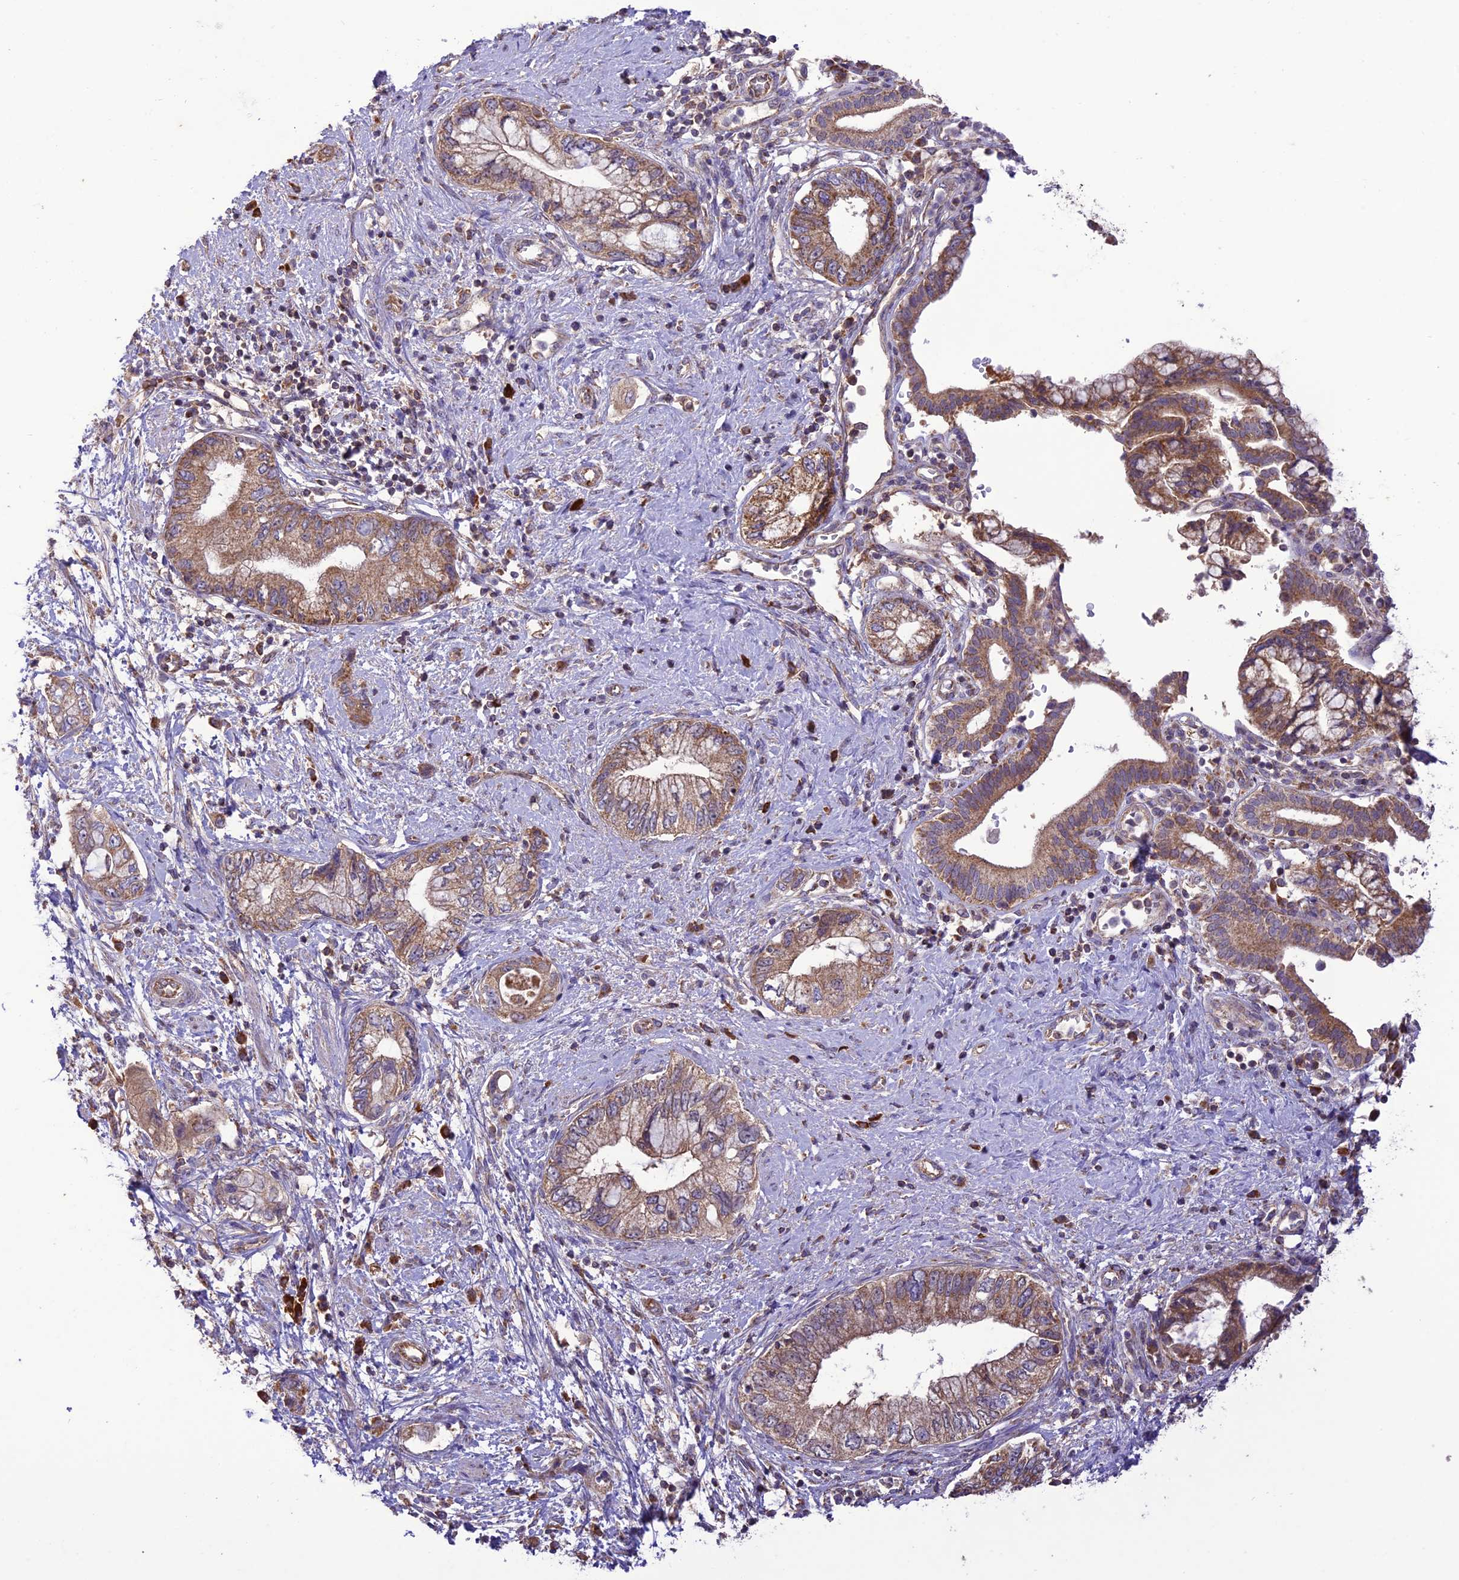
{"staining": {"intensity": "moderate", "quantity": ">75%", "location": "cytoplasmic/membranous"}, "tissue": "pancreatic cancer", "cell_type": "Tumor cells", "image_type": "cancer", "snomed": [{"axis": "morphology", "description": "Adenocarcinoma, NOS"}, {"axis": "topography", "description": "Pancreas"}], "caption": "The immunohistochemical stain shows moderate cytoplasmic/membranous staining in tumor cells of adenocarcinoma (pancreatic) tissue.", "gene": "NDUFAF1", "patient": {"sex": "female", "age": 73}}